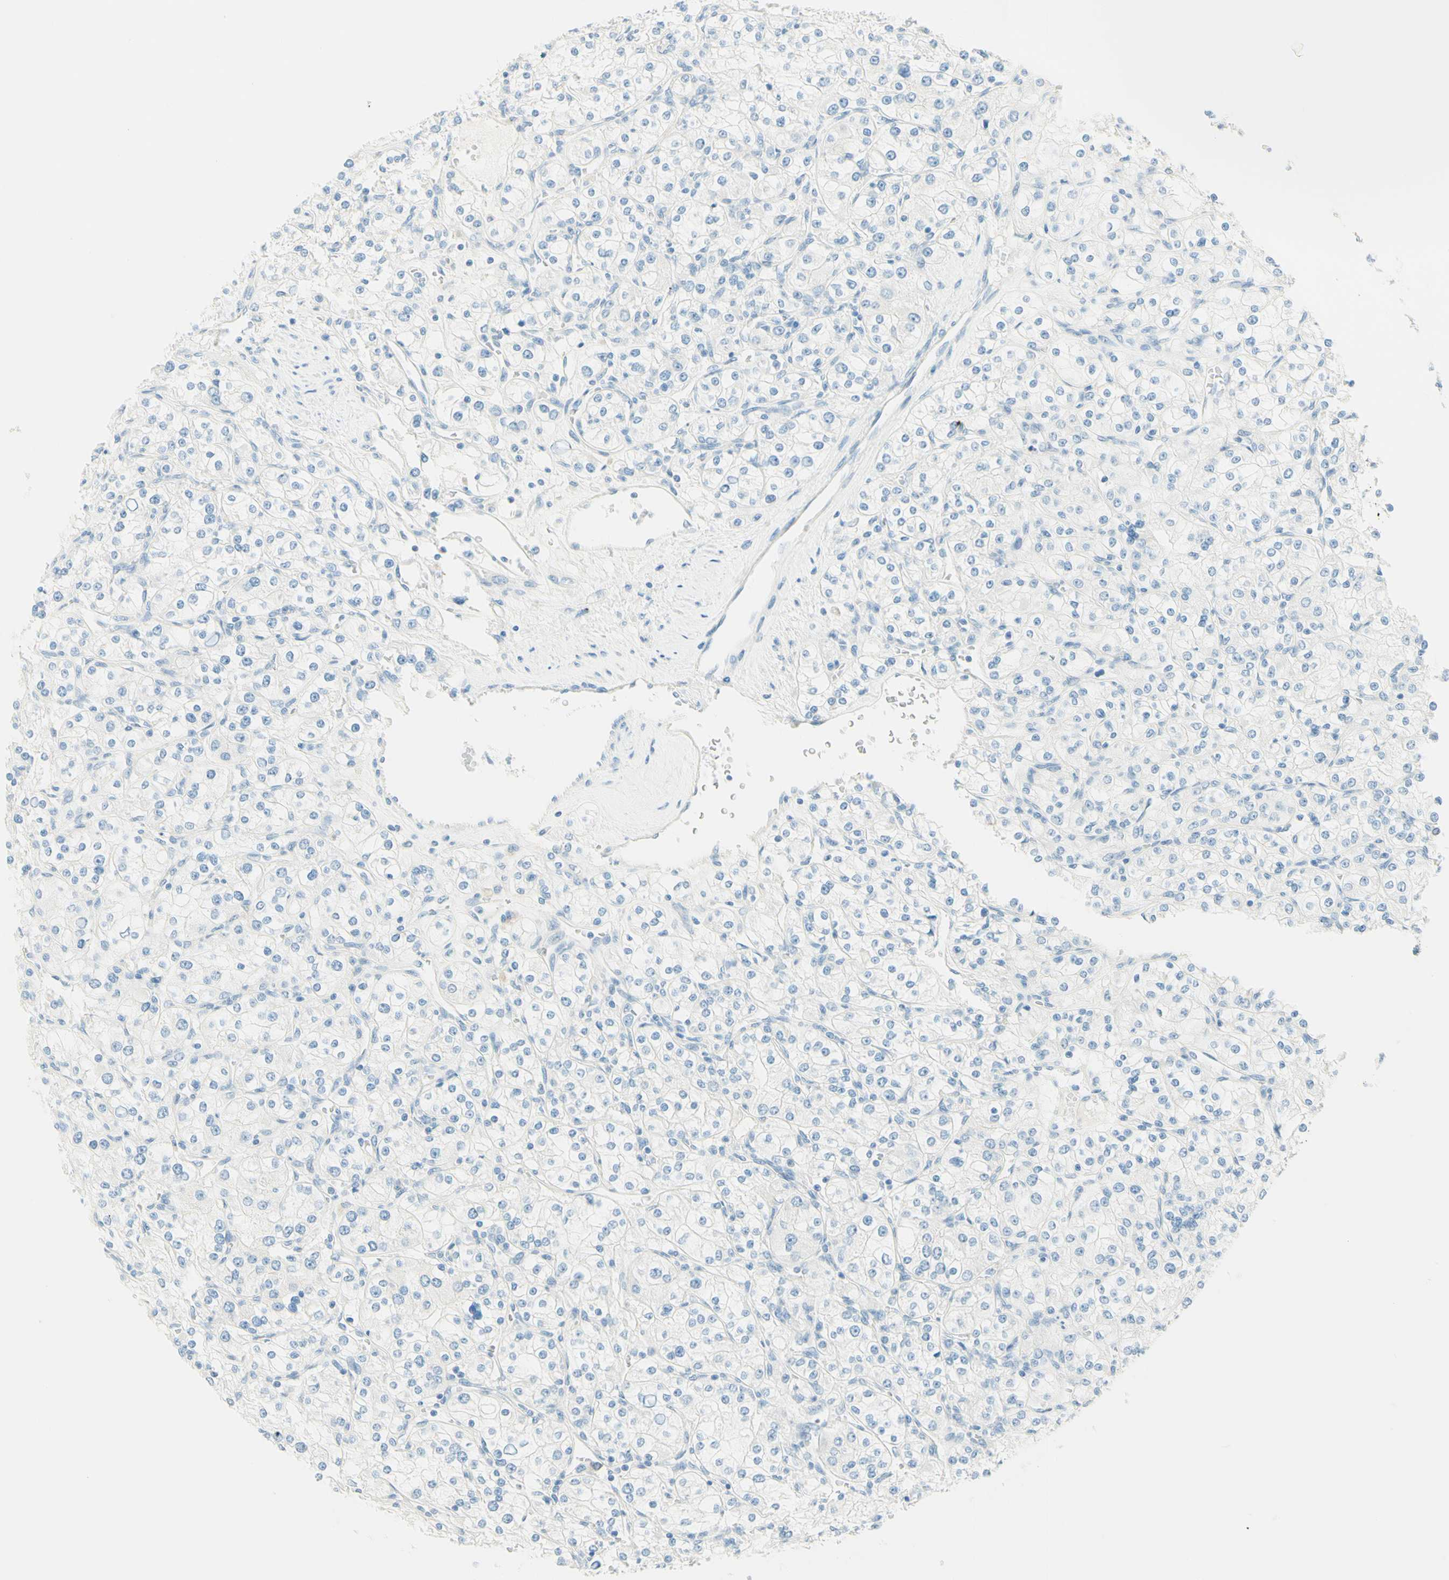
{"staining": {"intensity": "negative", "quantity": "none", "location": "none"}, "tissue": "renal cancer", "cell_type": "Tumor cells", "image_type": "cancer", "snomed": [{"axis": "morphology", "description": "Adenocarcinoma, NOS"}, {"axis": "topography", "description": "Kidney"}], "caption": "Renal cancer (adenocarcinoma) was stained to show a protein in brown. There is no significant positivity in tumor cells.", "gene": "TMEM132D", "patient": {"sex": "male", "age": 77}}